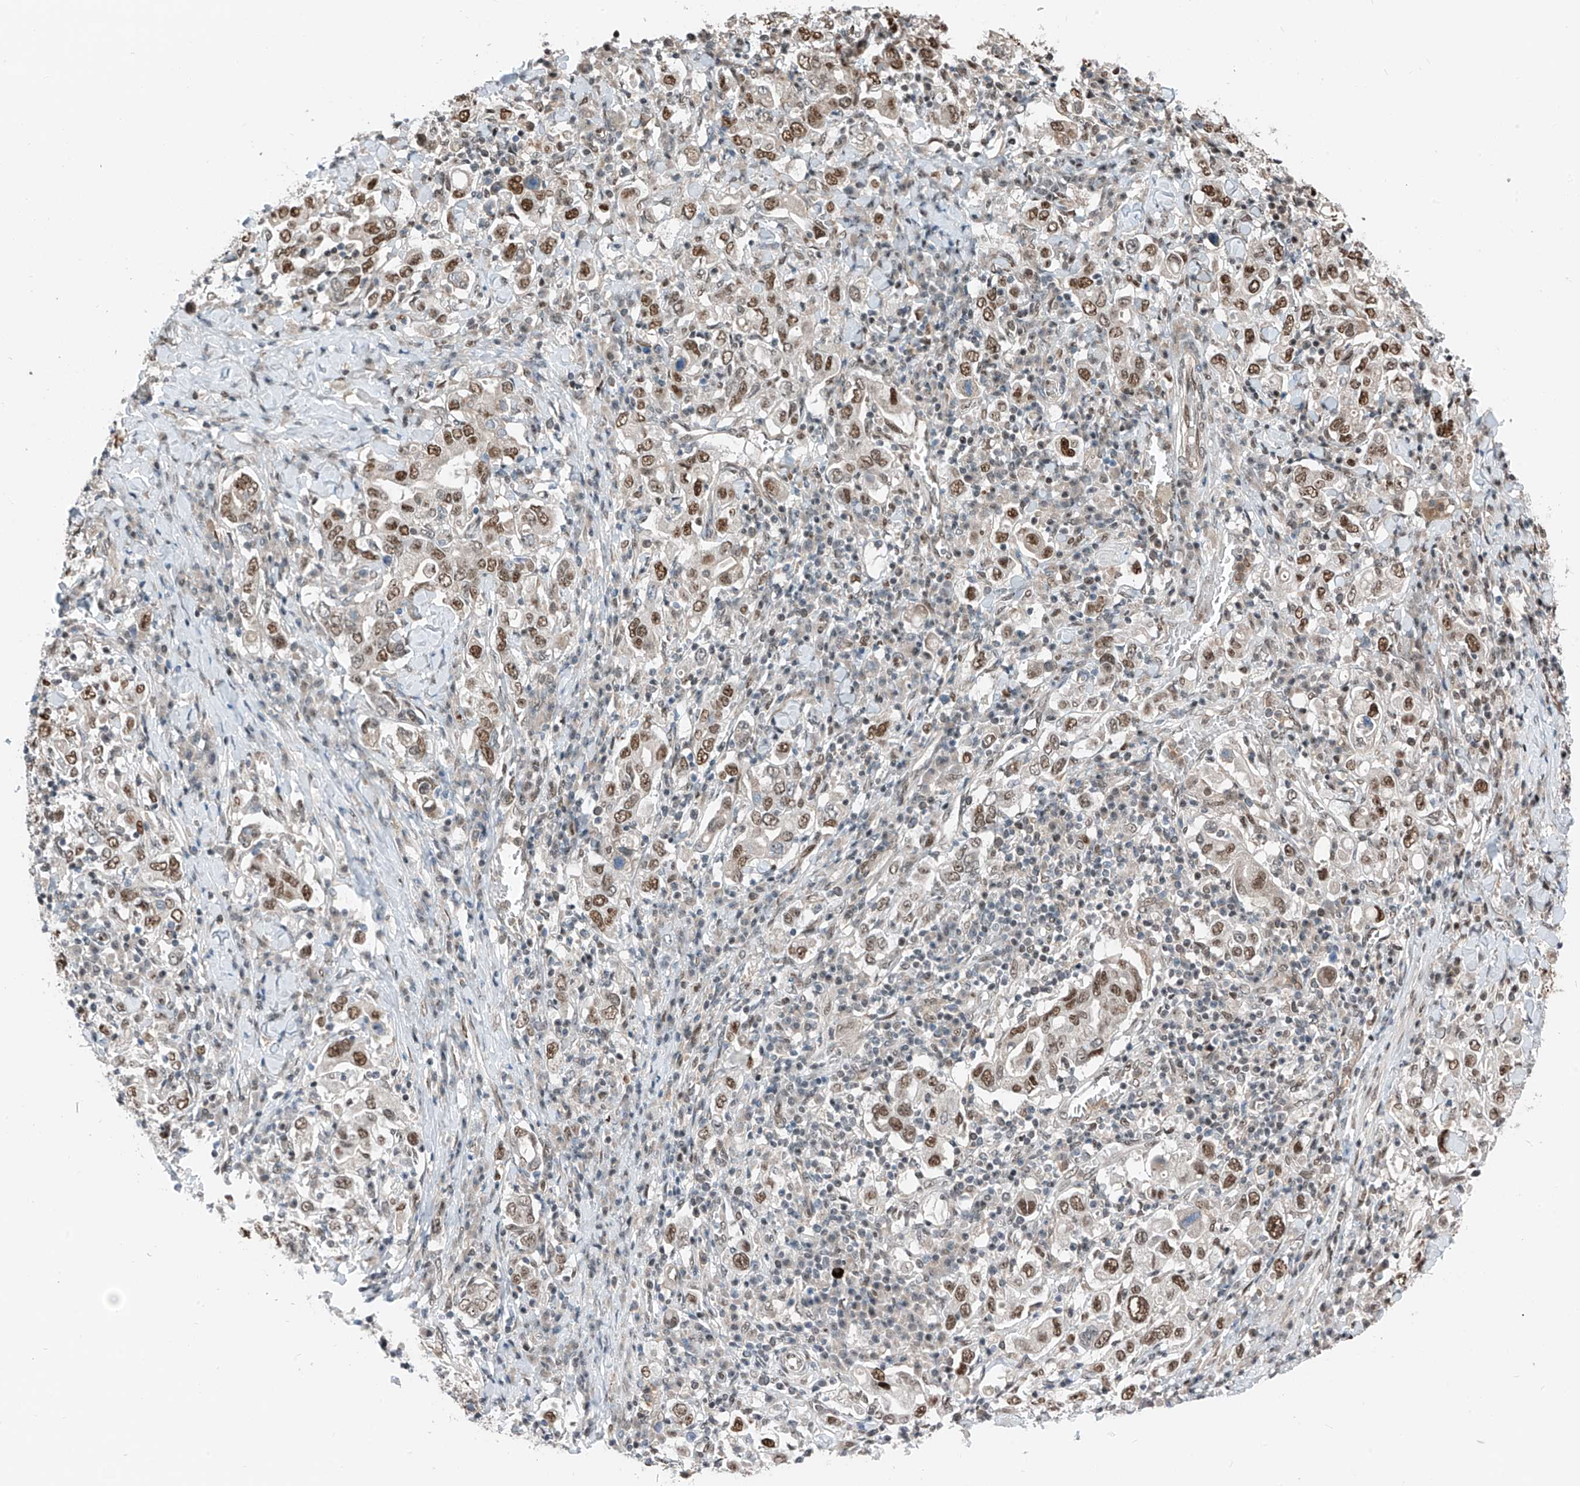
{"staining": {"intensity": "moderate", "quantity": ">75%", "location": "nuclear"}, "tissue": "stomach cancer", "cell_type": "Tumor cells", "image_type": "cancer", "snomed": [{"axis": "morphology", "description": "Adenocarcinoma, NOS"}, {"axis": "topography", "description": "Stomach, upper"}], "caption": "Immunohistochemistry (DAB (3,3'-diaminobenzidine)) staining of adenocarcinoma (stomach) shows moderate nuclear protein positivity in approximately >75% of tumor cells.", "gene": "RBP7", "patient": {"sex": "male", "age": 62}}